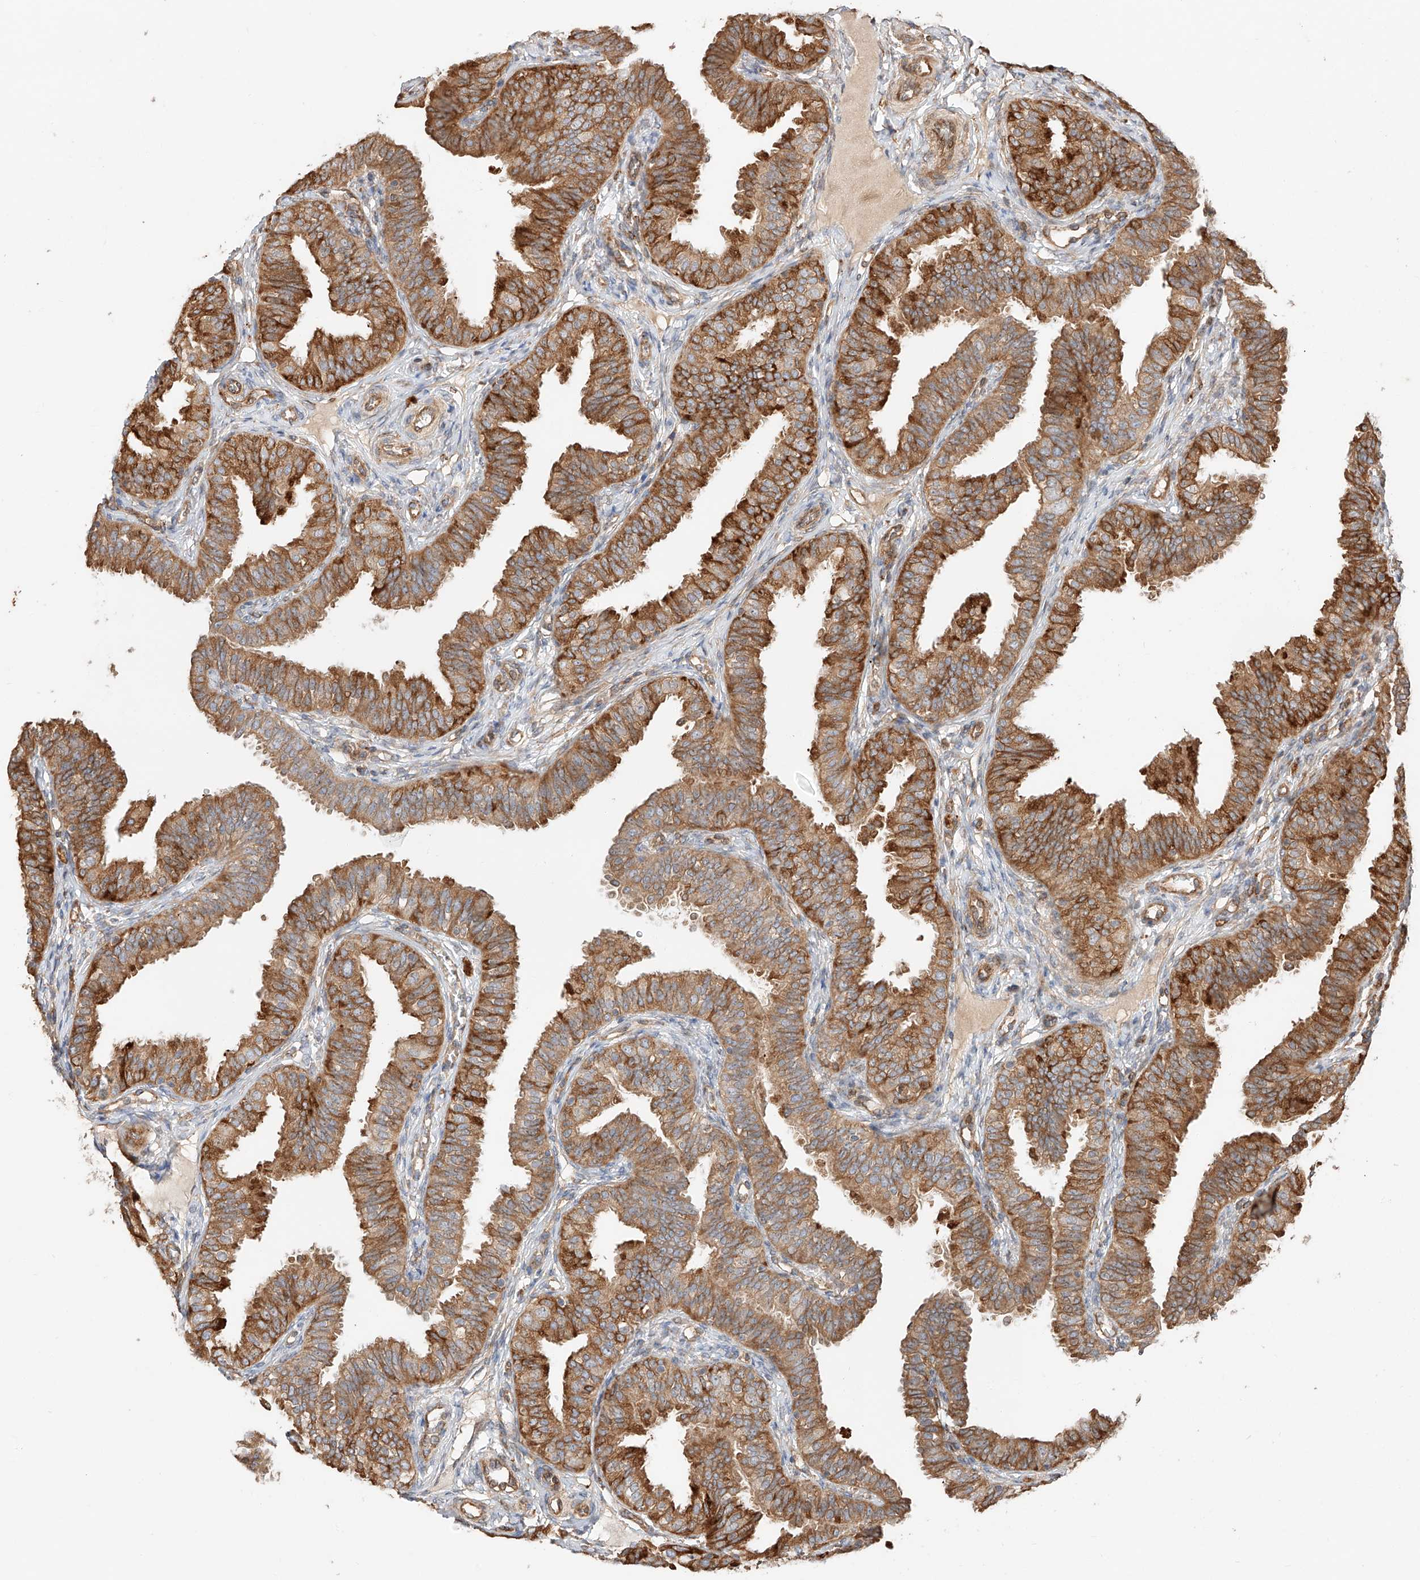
{"staining": {"intensity": "strong", "quantity": ">75%", "location": "cytoplasmic/membranous"}, "tissue": "fallopian tube", "cell_type": "Glandular cells", "image_type": "normal", "snomed": [{"axis": "morphology", "description": "Normal tissue, NOS"}, {"axis": "topography", "description": "Fallopian tube"}], "caption": "Immunohistochemical staining of unremarkable human fallopian tube reveals >75% levels of strong cytoplasmic/membranous protein expression in about >75% of glandular cells.", "gene": "ZNF84", "patient": {"sex": "female", "age": 35}}